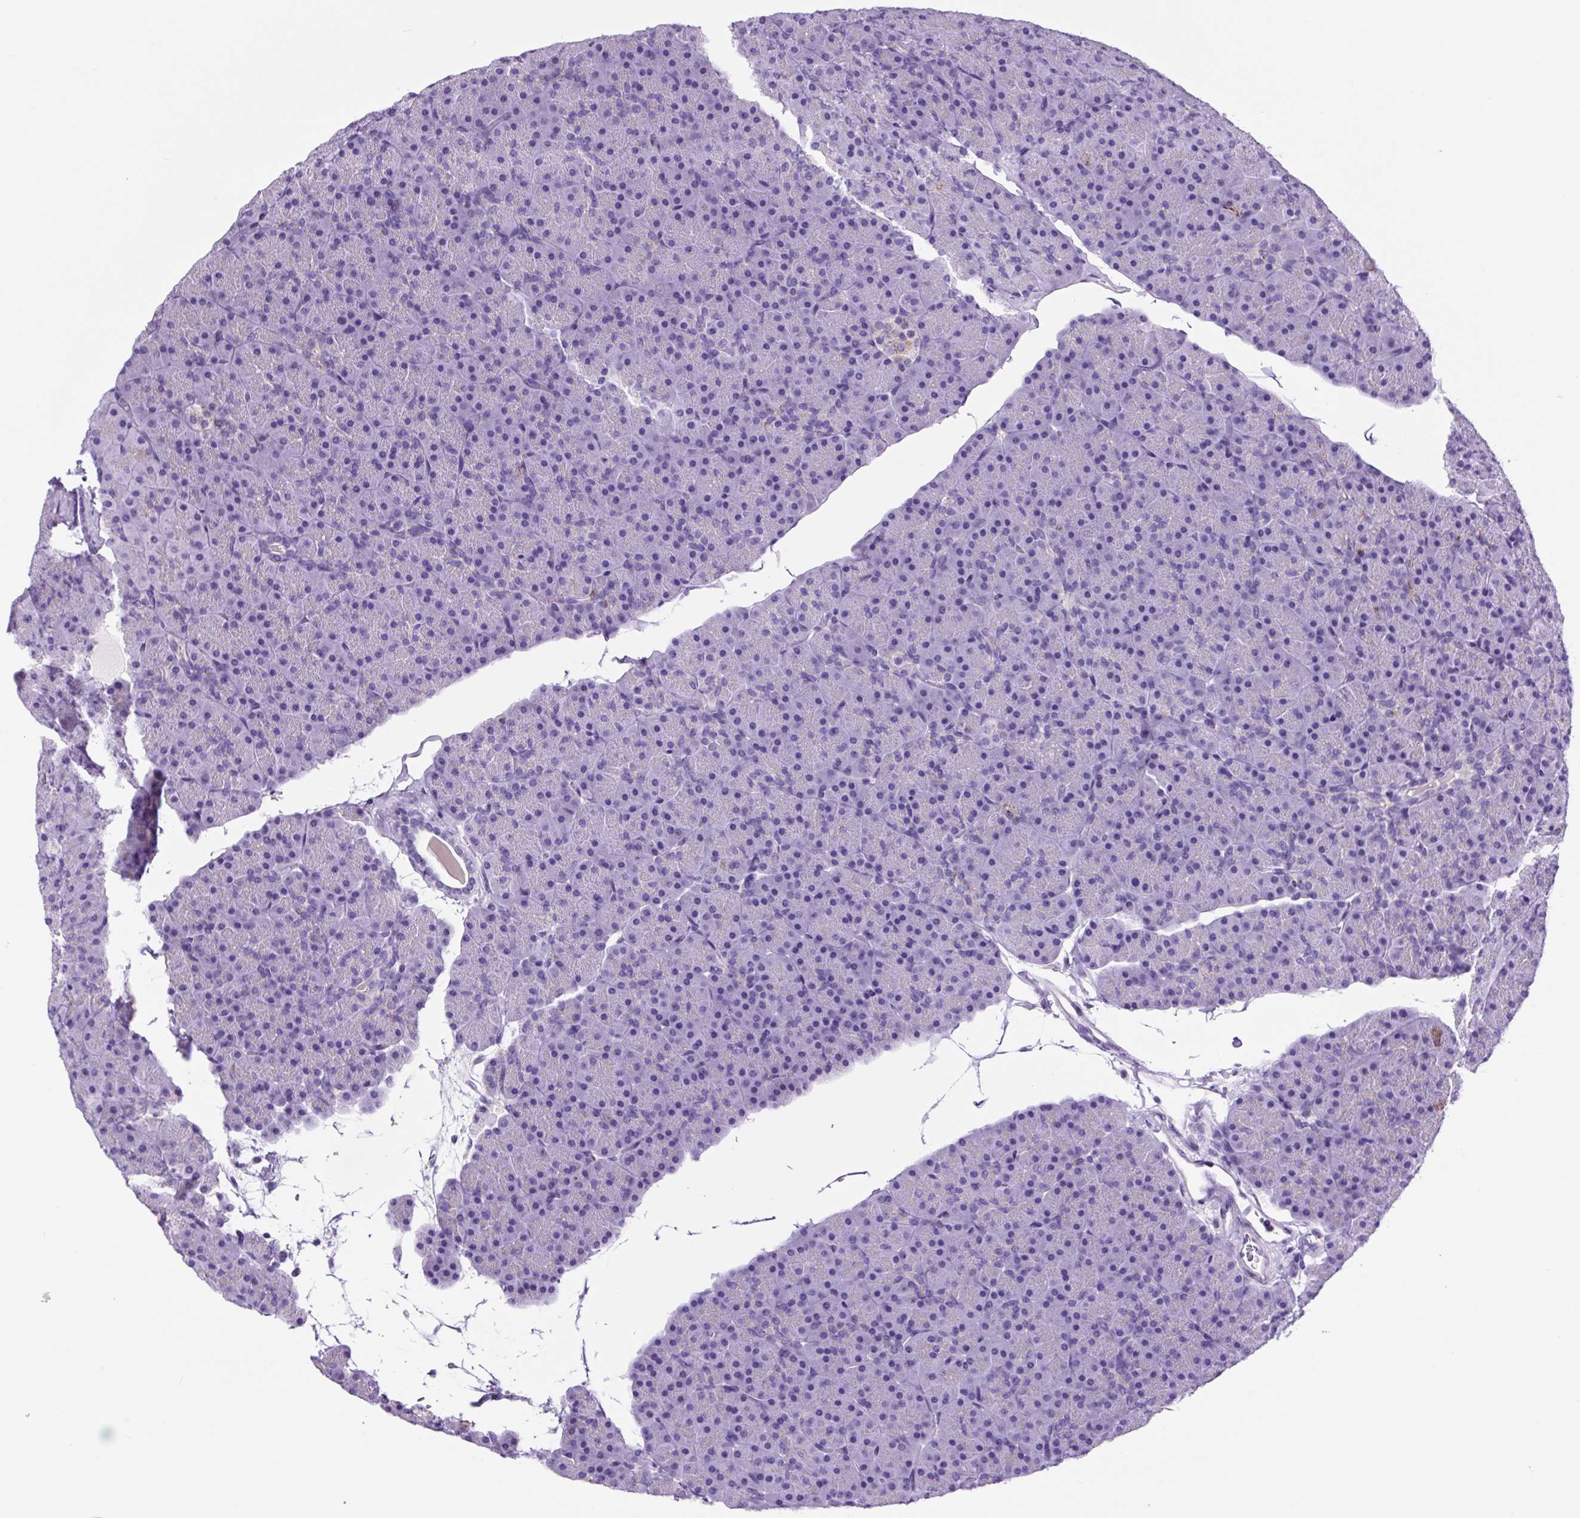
{"staining": {"intensity": "negative", "quantity": "none", "location": "none"}, "tissue": "pancreas", "cell_type": "Exocrine glandular cells", "image_type": "normal", "snomed": [{"axis": "morphology", "description": "Normal tissue, NOS"}, {"axis": "topography", "description": "Pancreas"}], "caption": "This is a micrograph of IHC staining of normal pancreas, which shows no positivity in exocrine glandular cells.", "gene": "LCN10", "patient": {"sex": "male", "age": 36}}